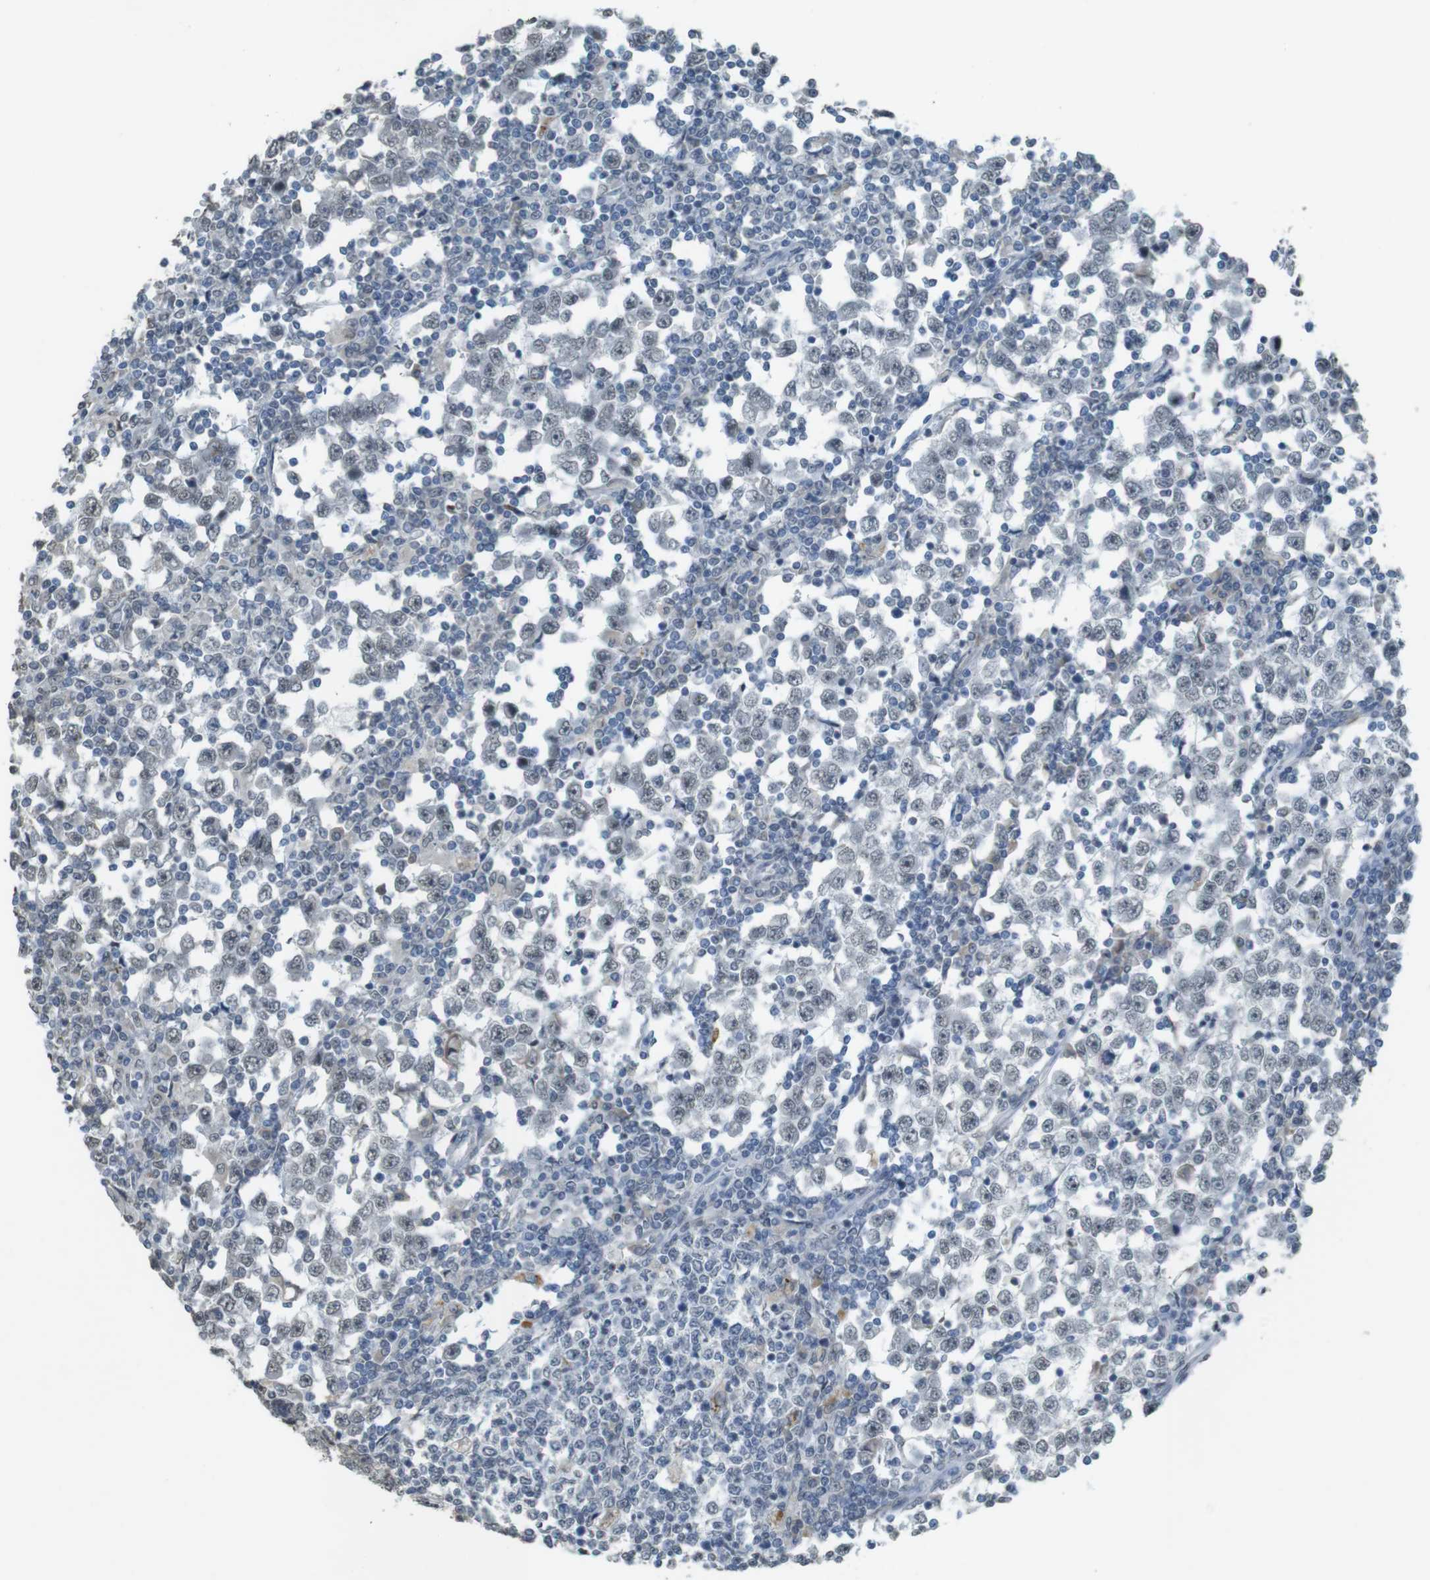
{"staining": {"intensity": "negative", "quantity": "none", "location": "none"}, "tissue": "testis cancer", "cell_type": "Tumor cells", "image_type": "cancer", "snomed": [{"axis": "morphology", "description": "Seminoma, NOS"}, {"axis": "topography", "description": "Testis"}], "caption": "This is an IHC micrograph of human testis seminoma. There is no positivity in tumor cells.", "gene": "FZD10", "patient": {"sex": "male", "age": 65}}